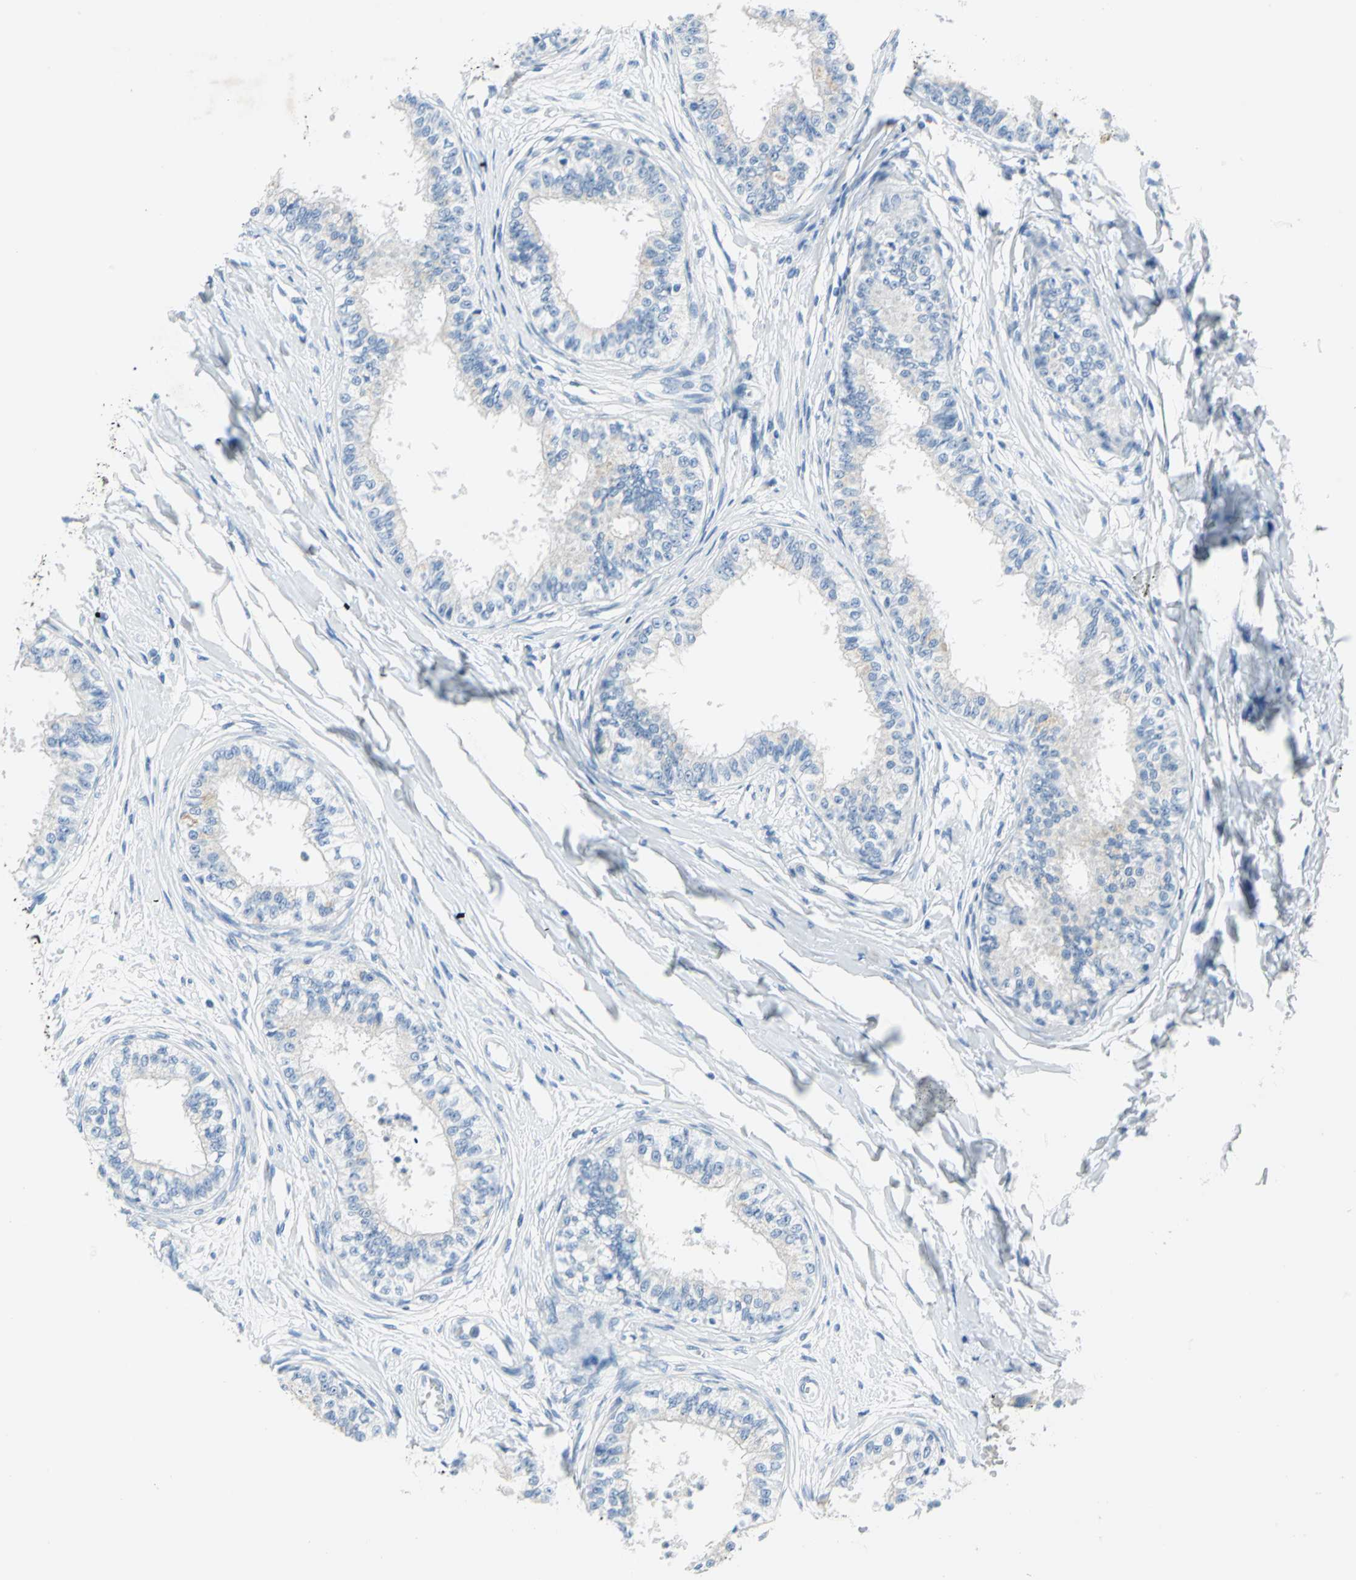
{"staining": {"intensity": "weak", "quantity": "<25%", "location": "cytoplasmic/membranous"}, "tissue": "epididymis", "cell_type": "Glandular cells", "image_type": "normal", "snomed": [{"axis": "morphology", "description": "Normal tissue, NOS"}, {"axis": "morphology", "description": "Adenocarcinoma, metastatic, NOS"}, {"axis": "topography", "description": "Testis"}, {"axis": "topography", "description": "Epididymis"}], "caption": "This is an immunohistochemistry image of normal epididymis. There is no expression in glandular cells.", "gene": "SFN", "patient": {"sex": "male", "age": 26}}